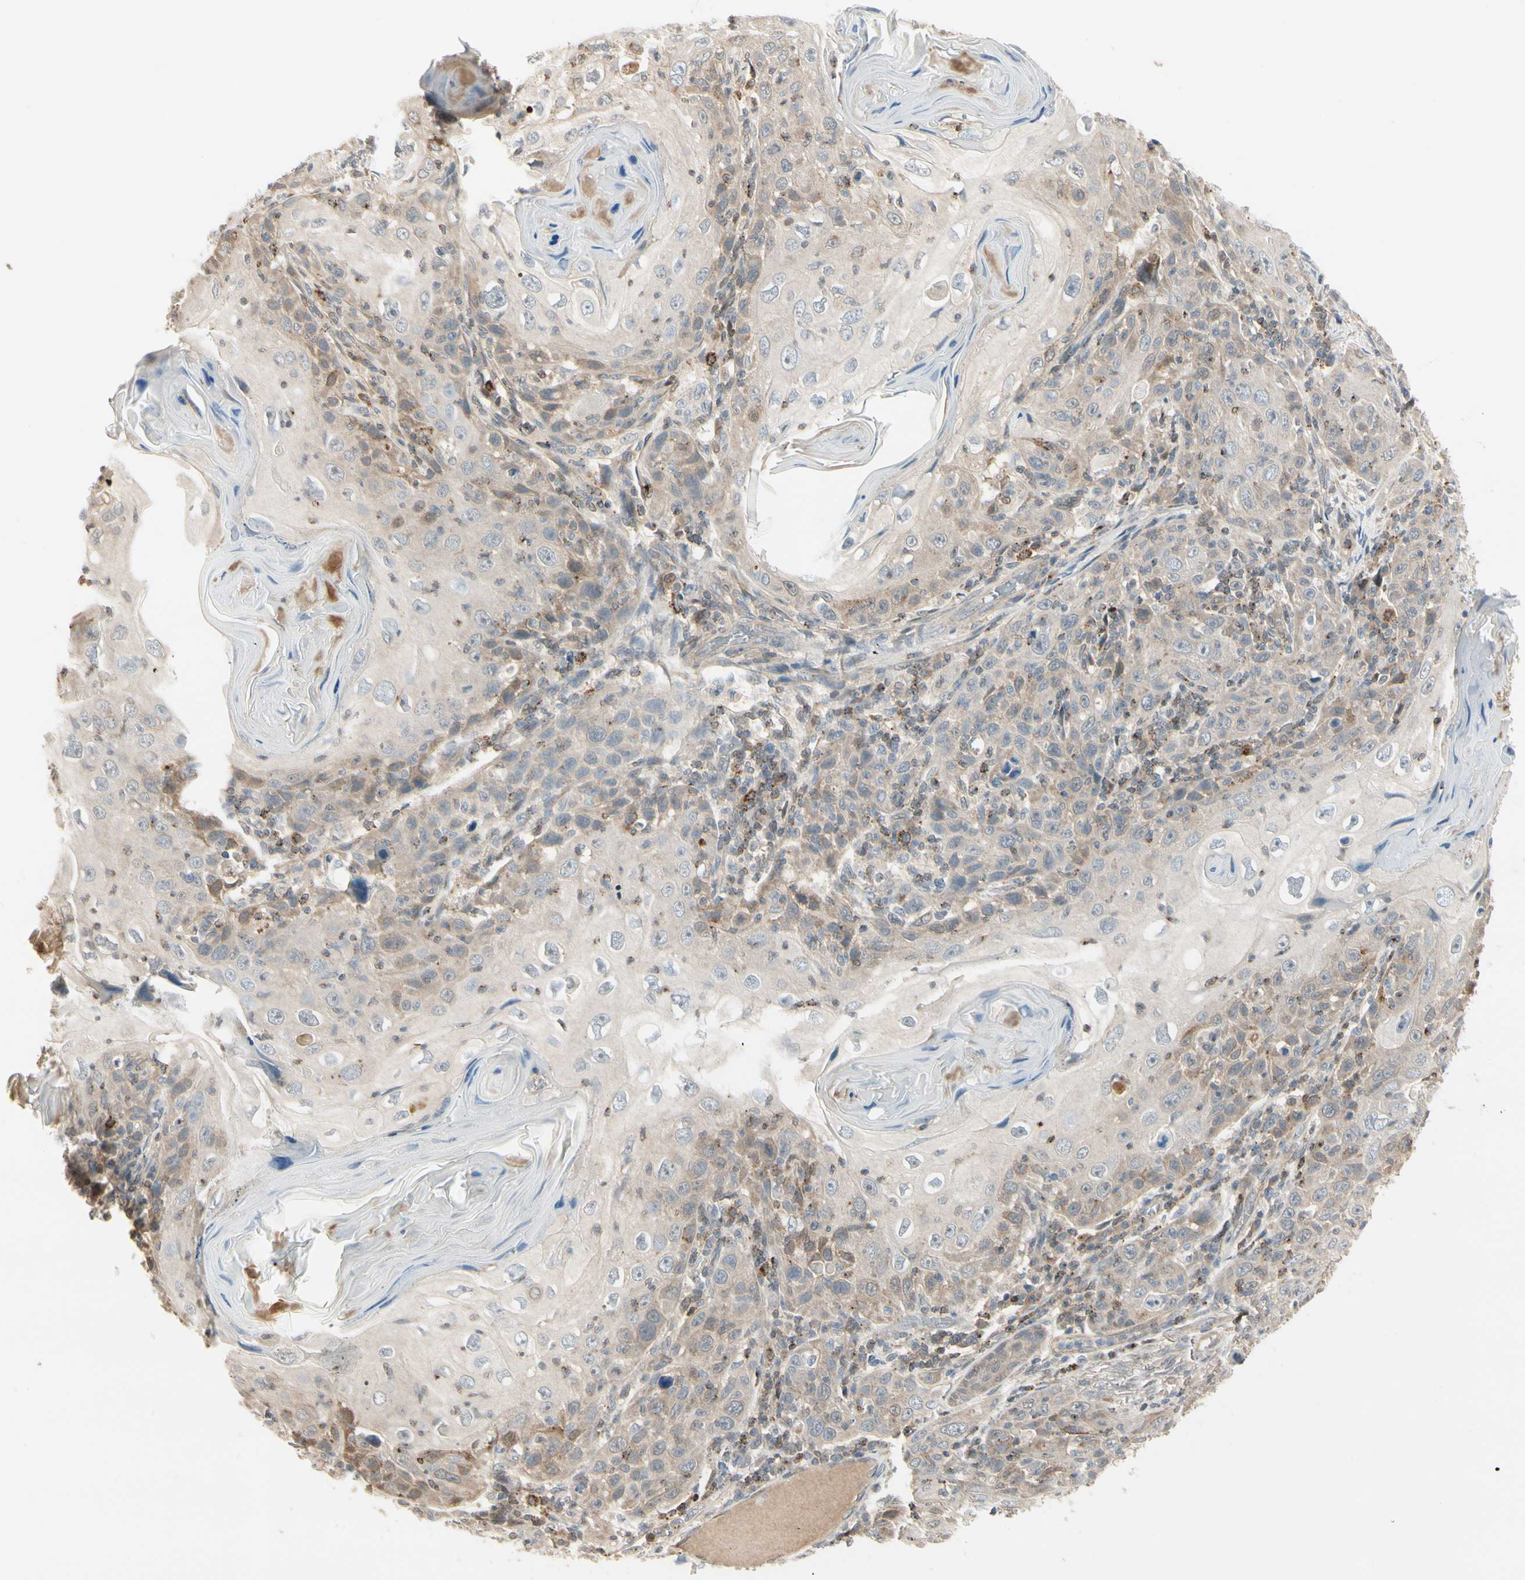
{"staining": {"intensity": "weak", "quantity": "25%-75%", "location": "cytoplasmic/membranous"}, "tissue": "skin cancer", "cell_type": "Tumor cells", "image_type": "cancer", "snomed": [{"axis": "morphology", "description": "Squamous cell carcinoma, NOS"}, {"axis": "topography", "description": "Skin"}], "caption": "Immunohistochemistry histopathology image of skin cancer stained for a protein (brown), which shows low levels of weak cytoplasmic/membranous staining in approximately 25%-75% of tumor cells.", "gene": "EVC", "patient": {"sex": "female", "age": 88}}